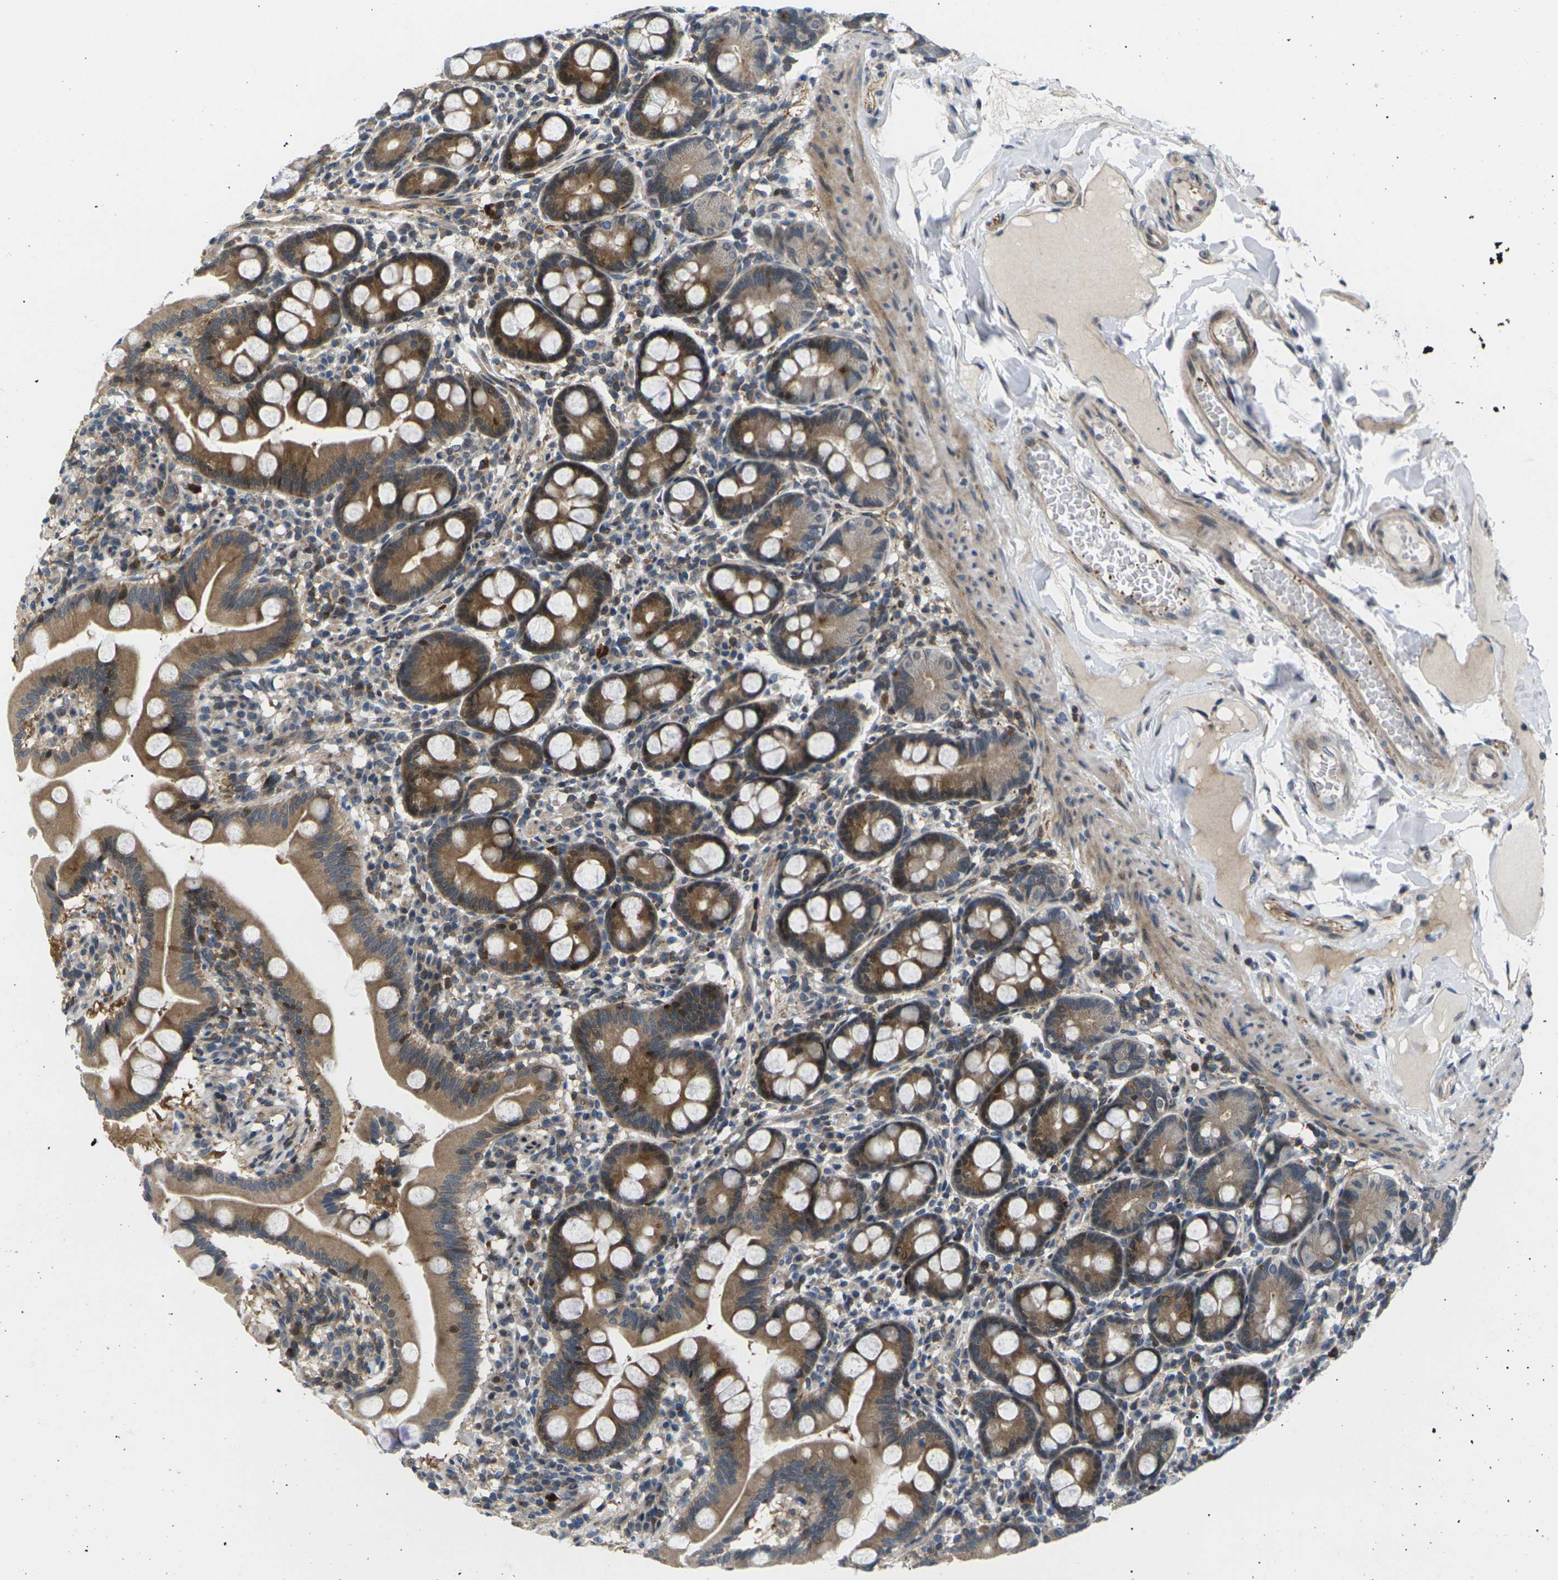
{"staining": {"intensity": "strong", "quantity": ">75%", "location": "cytoplasmic/membranous"}, "tissue": "duodenum", "cell_type": "Glandular cells", "image_type": "normal", "snomed": [{"axis": "morphology", "description": "Normal tissue, NOS"}, {"axis": "topography", "description": "Duodenum"}], "caption": "A high-resolution photomicrograph shows IHC staining of unremarkable duodenum, which shows strong cytoplasmic/membranous staining in approximately >75% of glandular cells. (DAB IHC, brown staining for protein, blue staining for nuclei).", "gene": "RPS6KA3", "patient": {"sex": "male", "age": 50}}